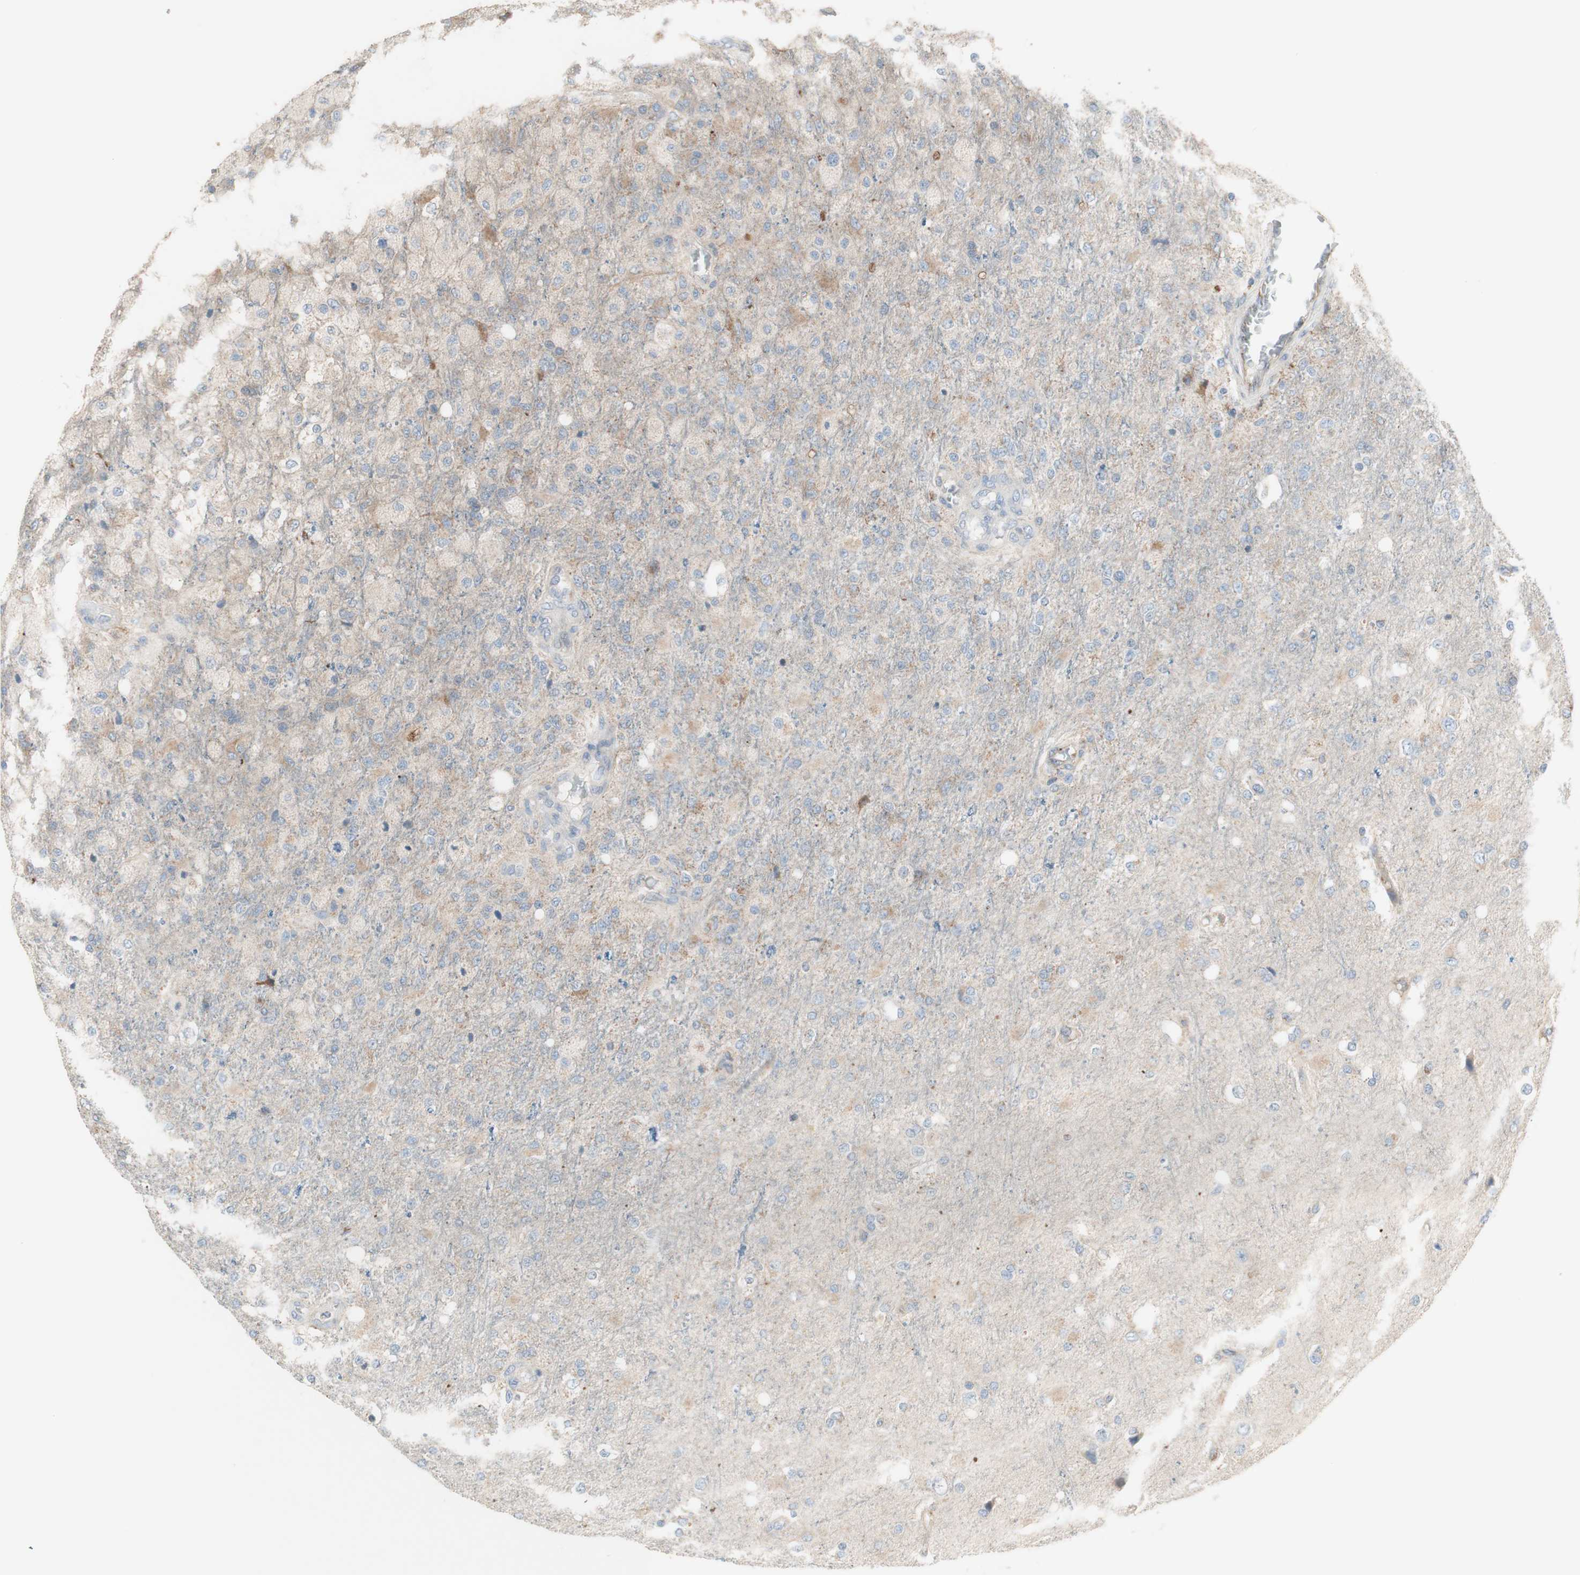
{"staining": {"intensity": "weak", "quantity": "<25%", "location": "cytoplasmic/membranous"}, "tissue": "glioma", "cell_type": "Tumor cells", "image_type": "cancer", "snomed": [{"axis": "morphology", "description": "Normal tissue, NOS"}, {"axis": "morphology", "description": "Glioma, malignant, High grade"}, {"axis": "topography", "description": "Cerebral cortex"}], "caption": "An immunohistochemistry micrograph of glioma is shown. There is no staining in tumor cells of glioma.", "gene": "C3orf52", "patient": {"sex": "male", "age": 77}}